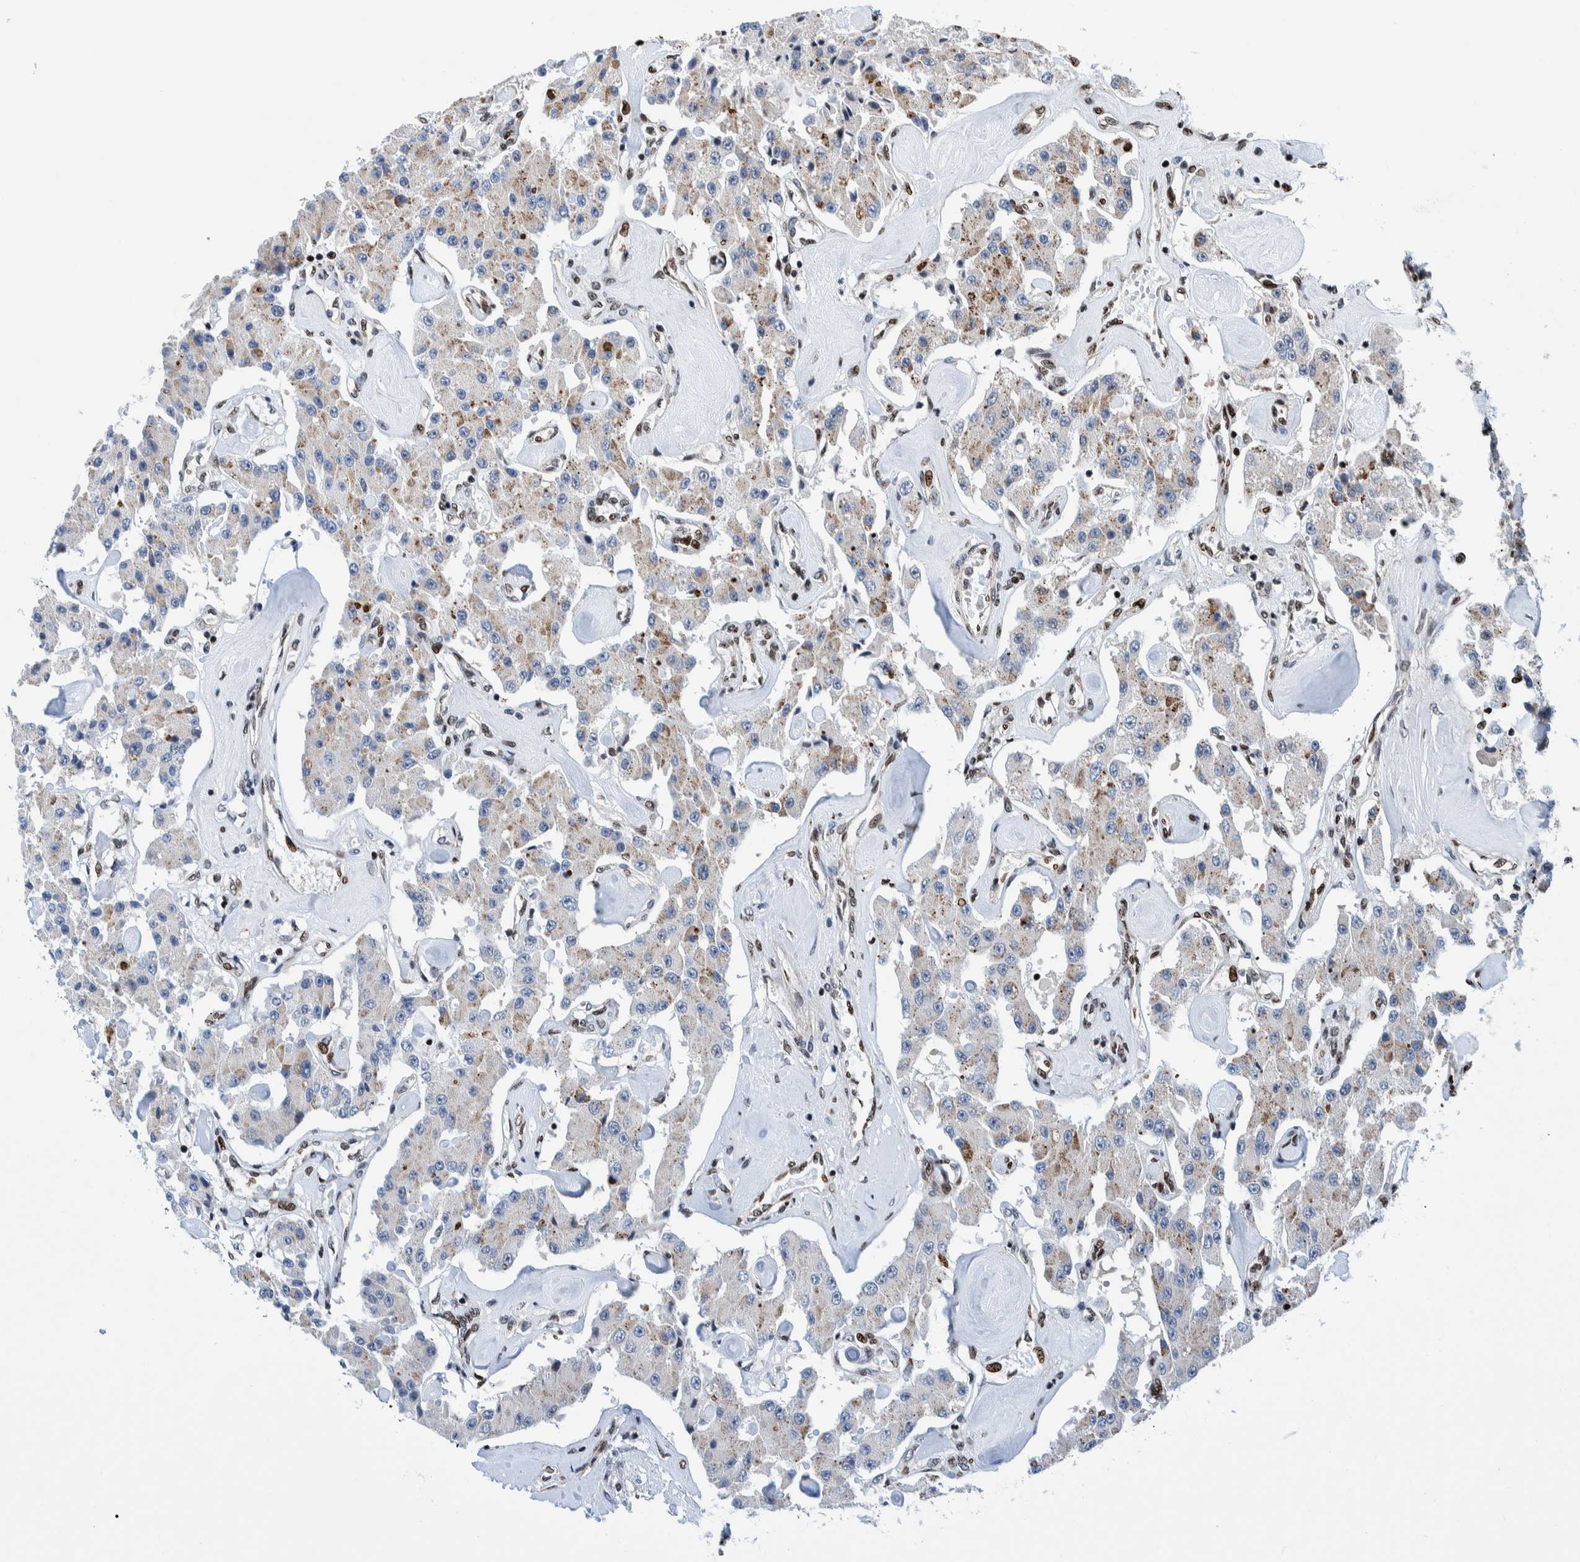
{"staining": {"intensity": "weak", "quantity": "<25%", "location": "cytoplasmic/membranous"}, "tissue": "carcinoid", "cell_type": "Tumor cells", "image_type": "cancer", "snomed": [{"axis": "morphology", "description": "Carcinoid, malignant, NOS"}, {"axis": "topography", "description": "Pancreas"}], "caption": "Immunohistochemistry image of carcinoid stained for a protein (brown), which displays no positivity in tumor cells. The staining is performed using DAB brown chromogen with nuclei counter-stained in using hematoxylin.", "gene": "HEATR9", "patient": {"sex": "male", "age": 41}}